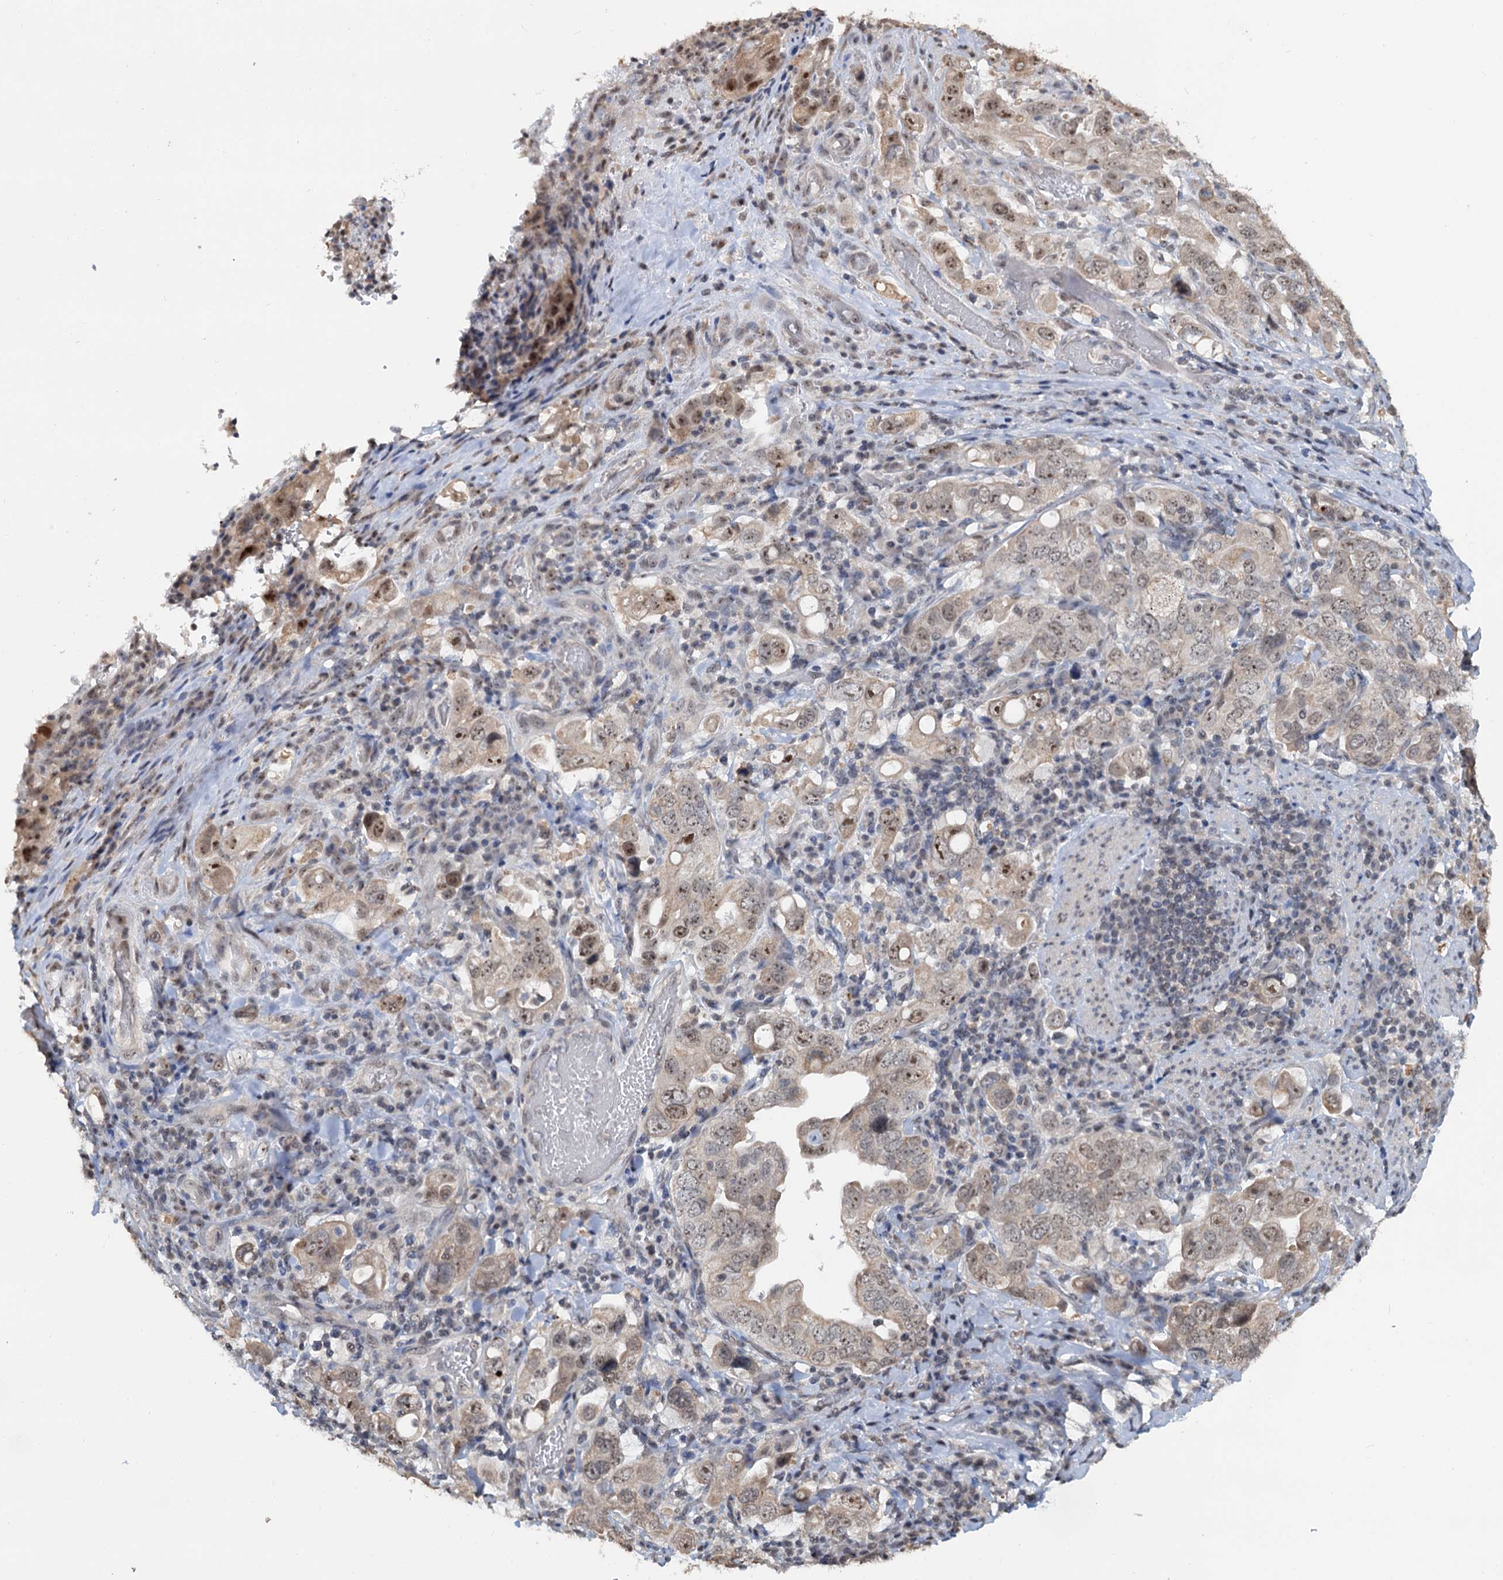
{"staining": {"intensity": "moderate", "quantity": ">75%", "location": "cytoplasmic/membranous,nuclear"}, "tissue": "stomach cancer", "cell_type": "Tumor cells", "image_type": "cancer", "snomed": [{"axis": "morphology", "description": "Adenocarcinoma, NOS"}, {"axis": "topography", "description": "Stomach, upper"}], "caption": "A brown stain shows moderate cytoplasmic/membranous and nuclear expression of a protein in stomach cancer tumor cells.", "gene": "NAT10", "patient": {"sex": "male", "age": 62}}